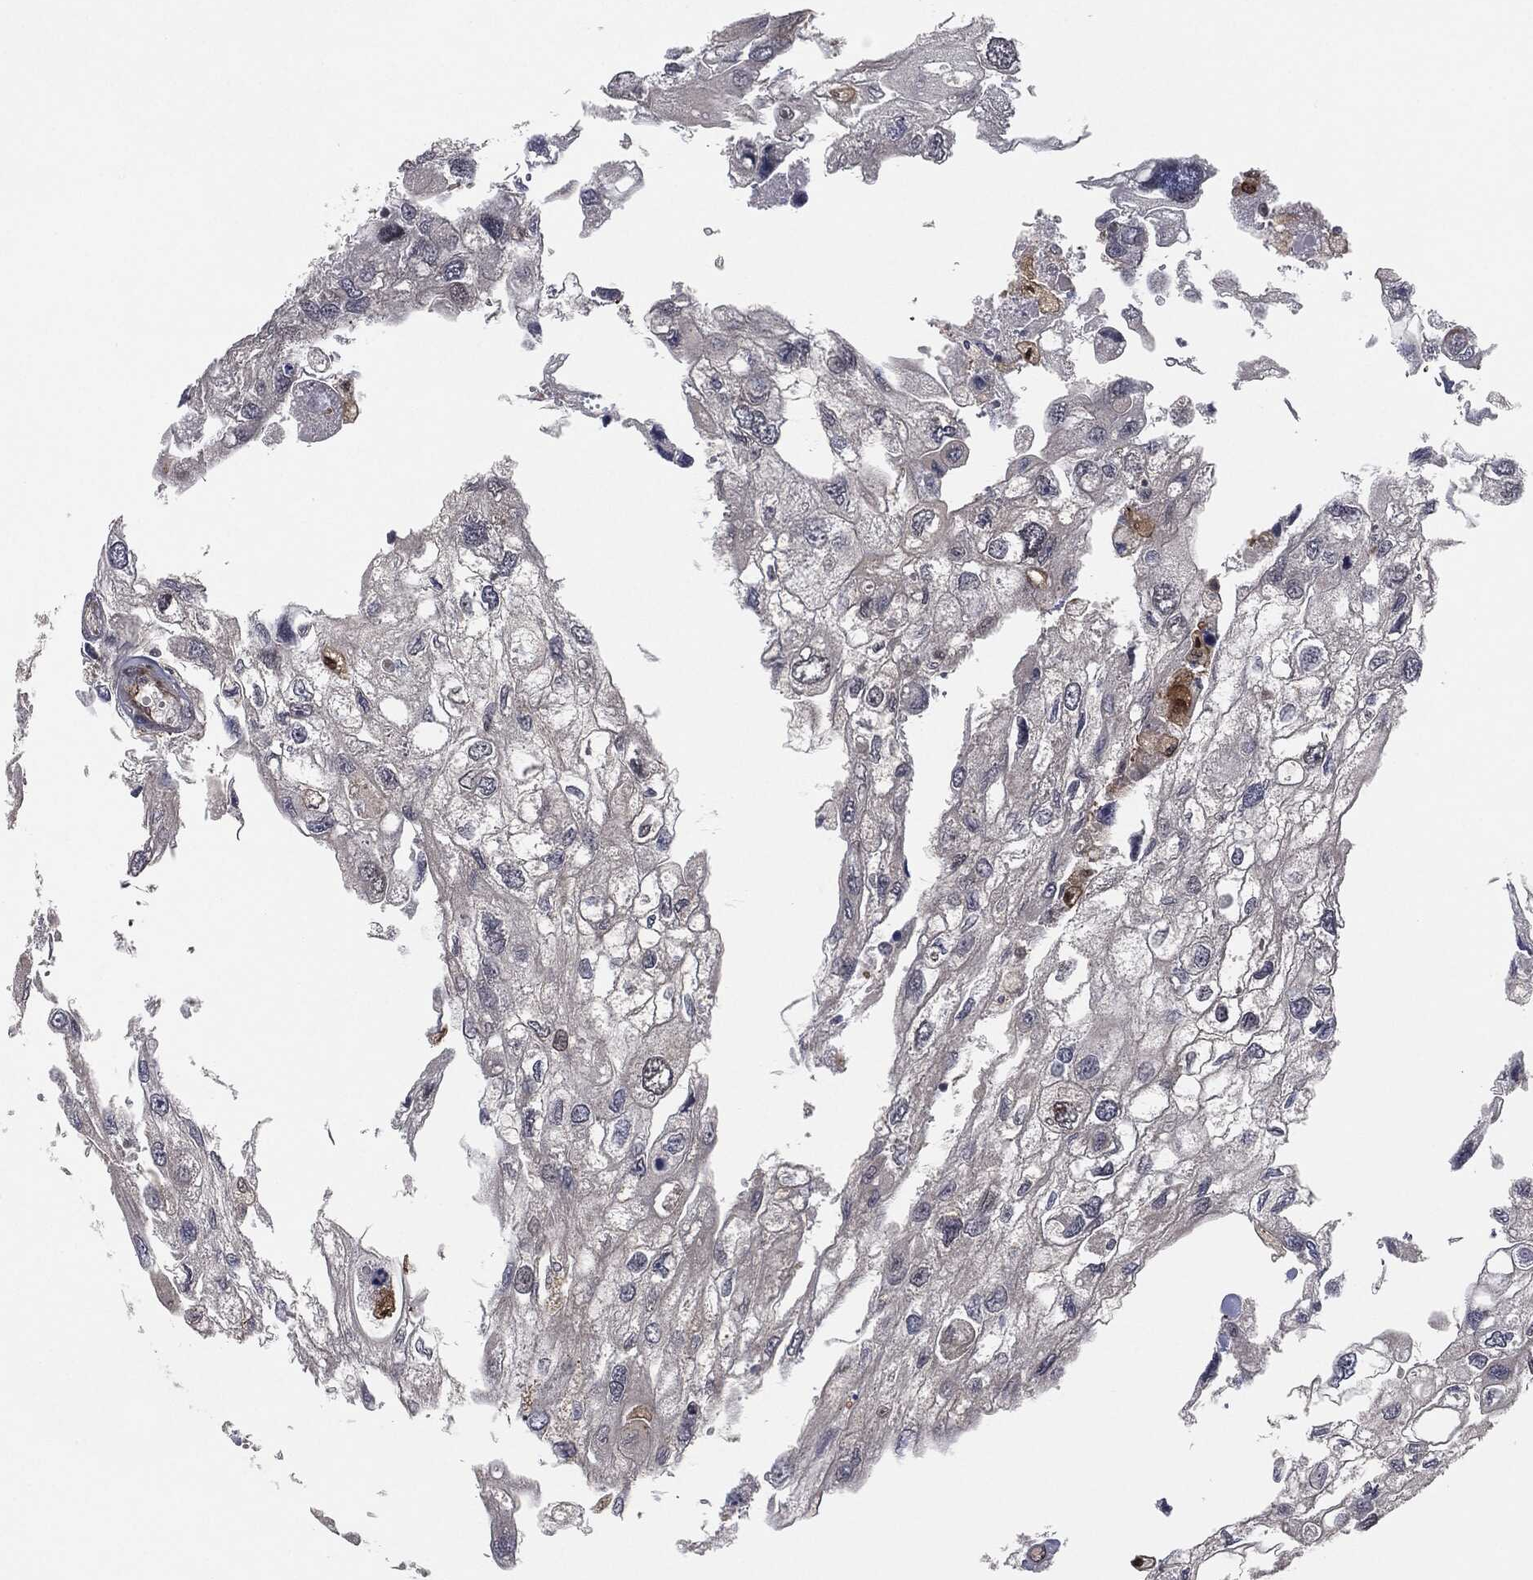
{"staining": {"intensity": "negative", "quantity": "none", "location": "none"}, "tissue": "urothelial cancer", "cell_type": "Tumor cells", "image_type": "cancer", "snomed": [{"axis": "morphology", "description": "Urothelial carcinoma, High grade"}, {"axis": "topography", "description": "Urinary bladder"}], "caption": "This is an immunohistochemistry micrograph of human urothelial cancer. There is no positivity in tumor cells.", "gene": "CAPRIN2", "patient": {"sex": "male", "age": 59}}